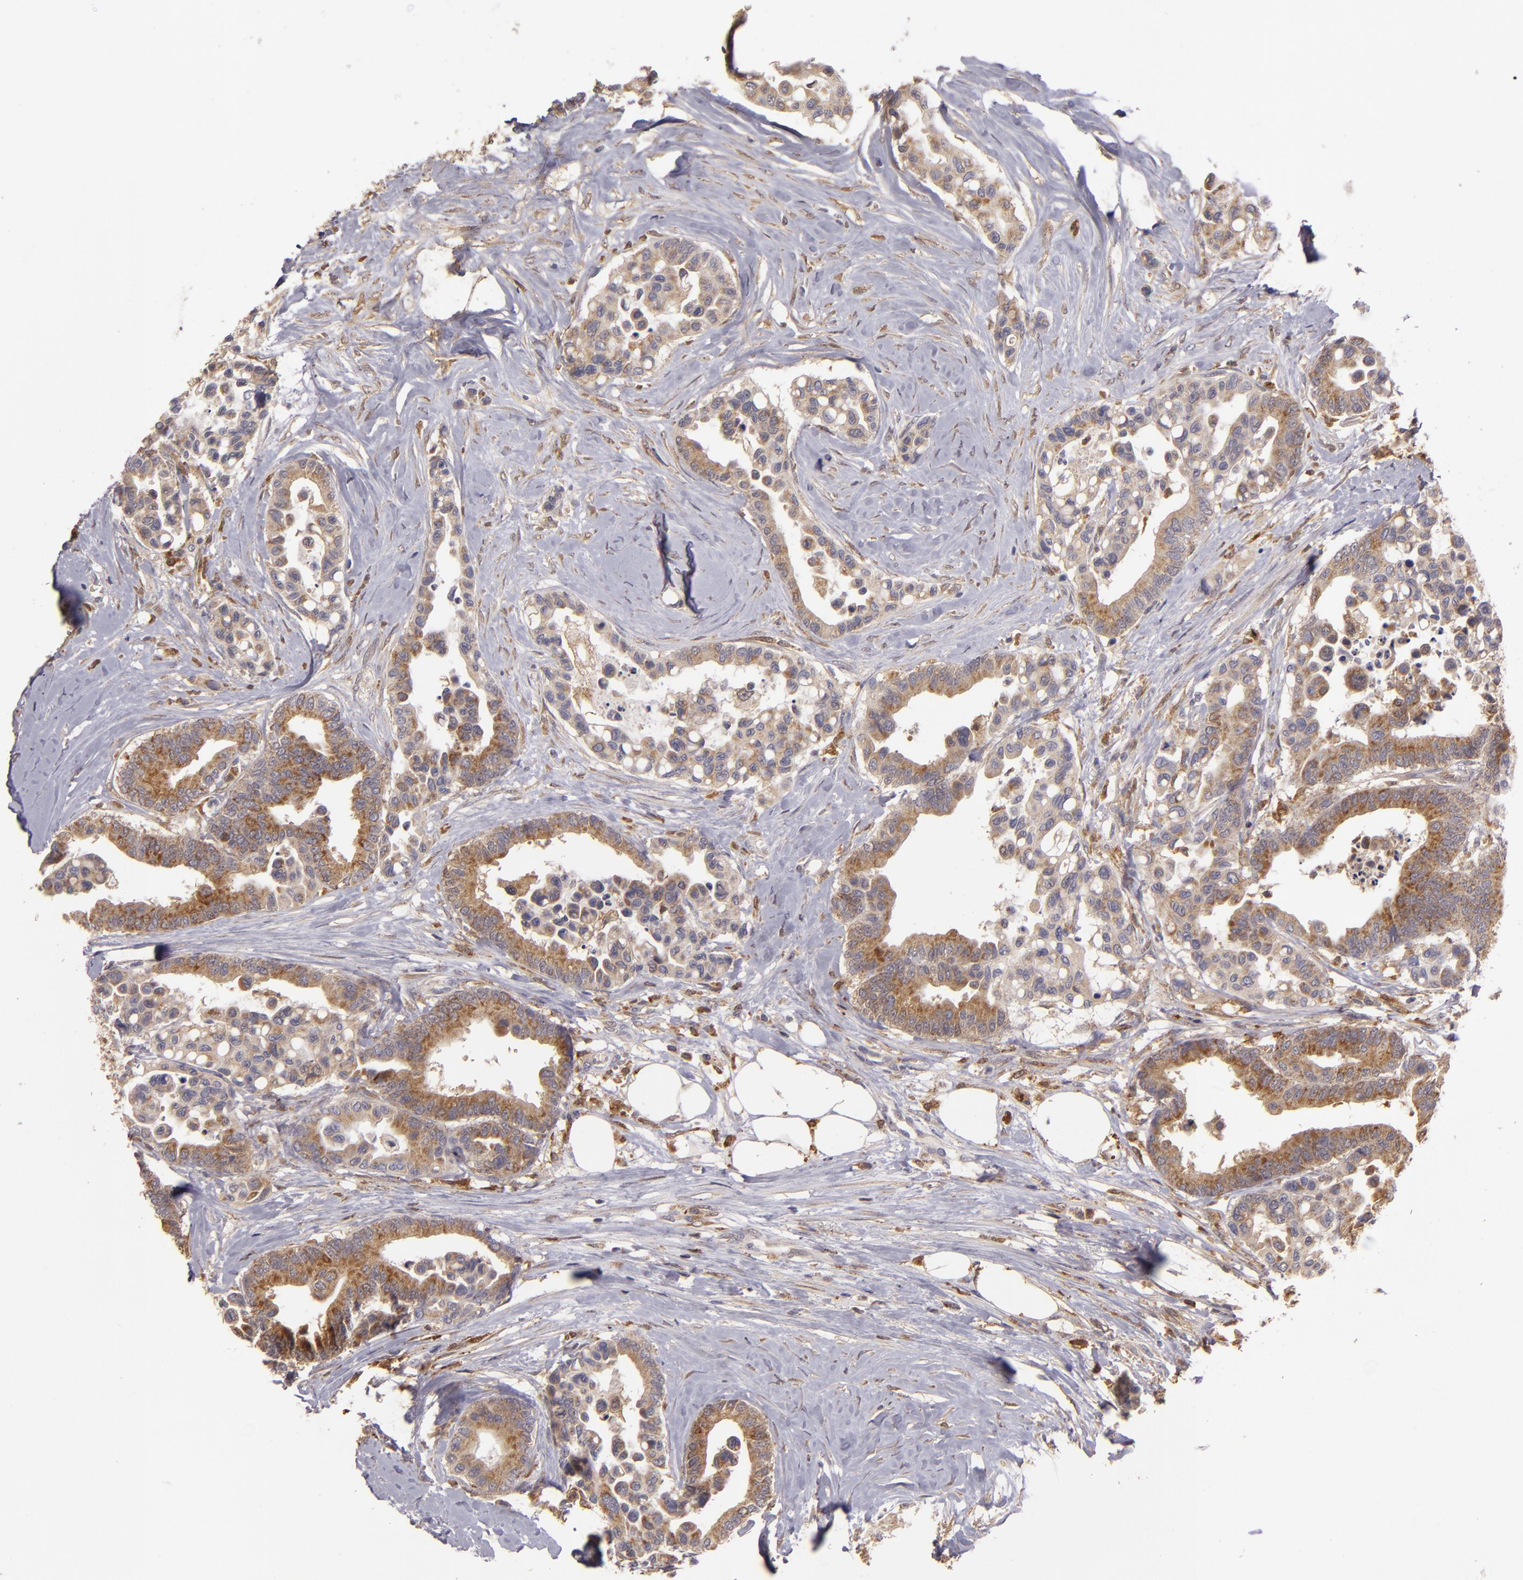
{"staining": {"intensity": "moderate", "quantity": ">75%", "location": "cytoplasmic/membranous"}, "tissue": "colorectal cancer", "cell_type": "Tumor cells", "image_type": "cancer", "snomed": [{"axis": "morphology", "description": "Adenocarcinoma, NOS"}, {"axis": "topography", "description": "Colon"}], "caption": "Protein expression analysis of human colorectal cancer reveals moderate cytoplasmic/membranous expression in about >75% of tumor cells.", "gene": "FHIT", "patient": {"sex": "male", "age": 82}}